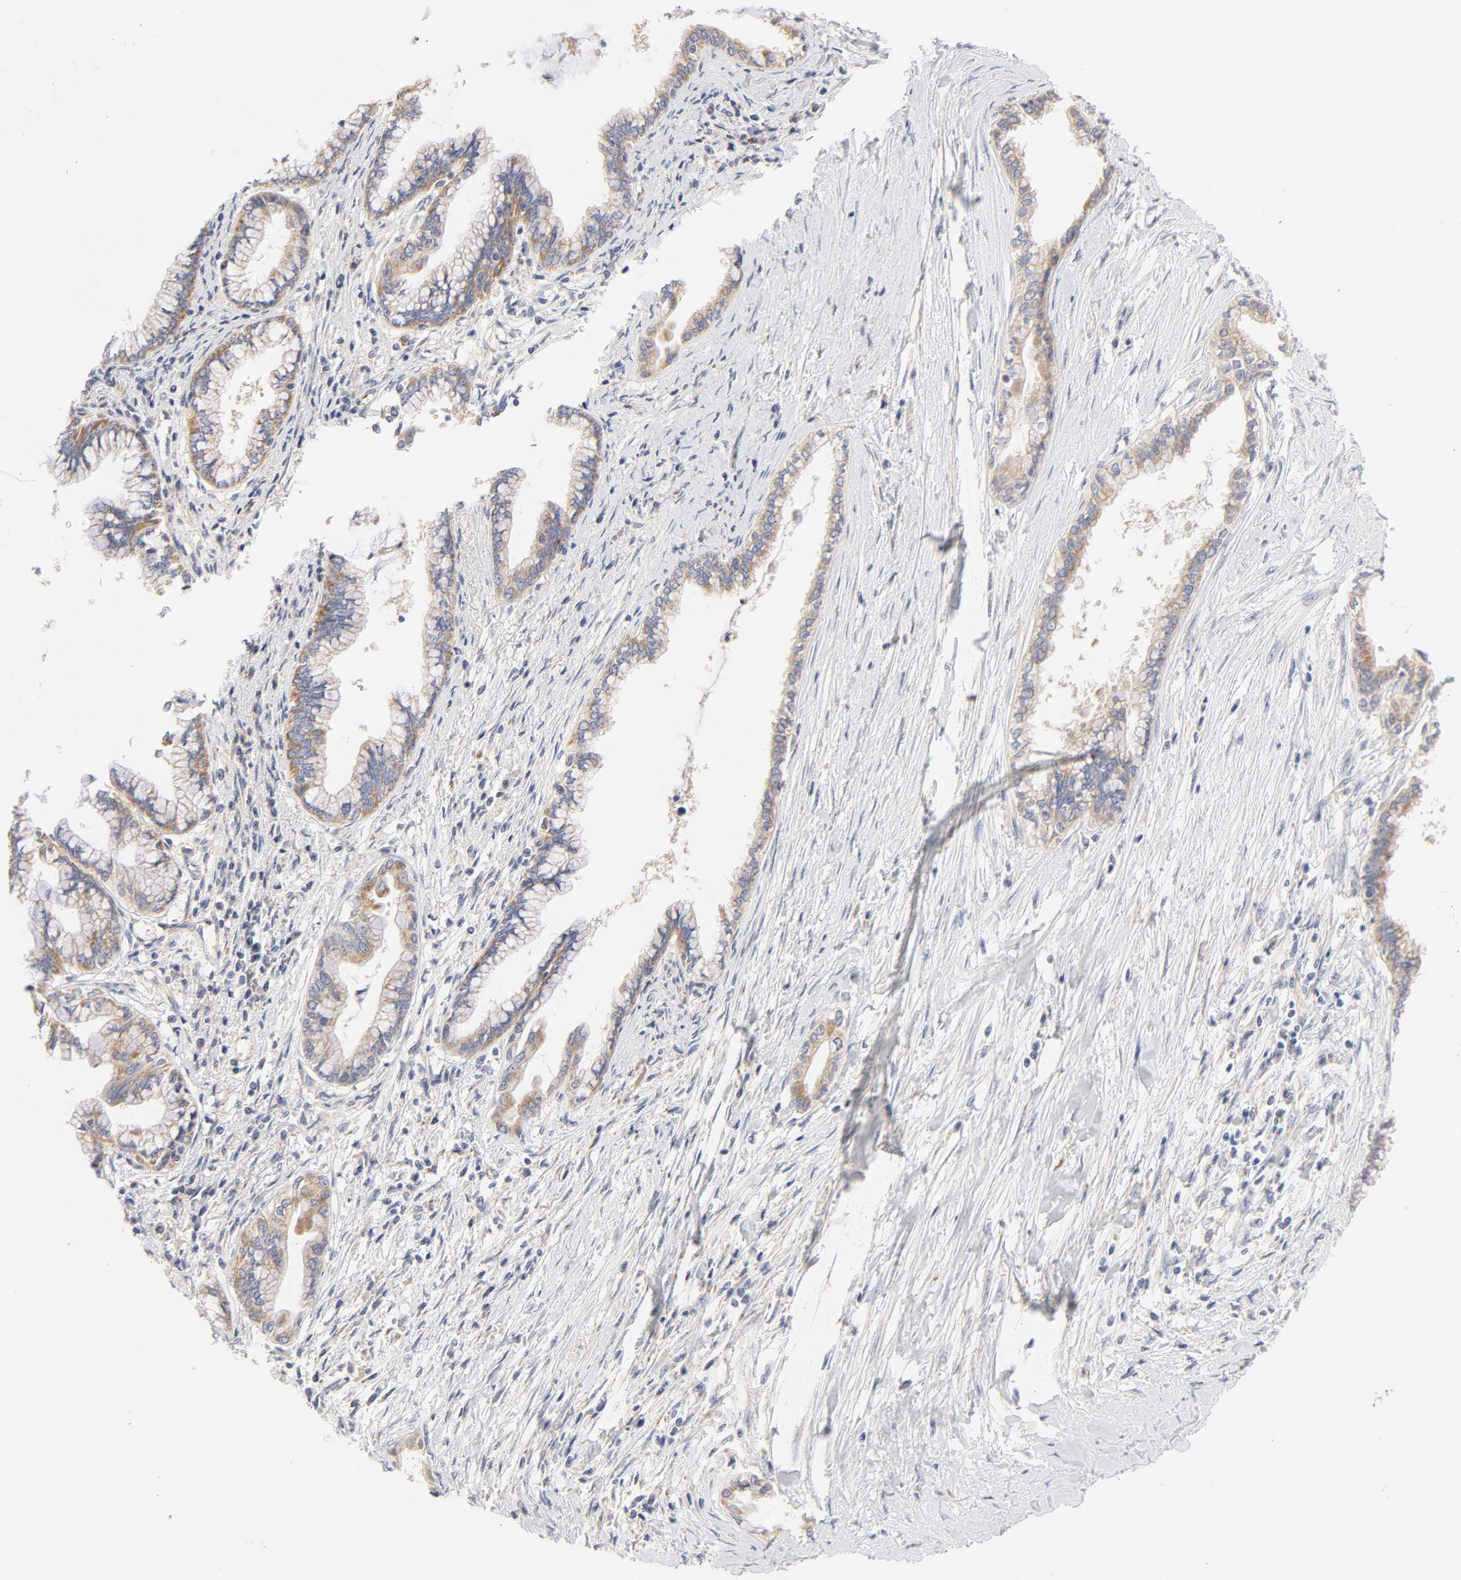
{"staining": {"intensity": "weak", "quantity": ">75%", "location": "cytoplasmic/membranous"}, "tissue": "pancreatic cancer", "cell_type": "Tumor cells", "image_type": "cancer", "snomed": [{"axis": "morphology", "description": "Adenocarcinoma, NOS"}, {"axis": "topography", "description": "Pancreas"}], "caption": "An immunohistochemistry (IHC) photomicrograph of neoplastic tissue is shown. Protein staining in brown highlights weak cytoplasmic/membranous positivity in pancreatic cancer within tumor cells. The protein is shown in brown color, while the nuclei are stained blue.", "gene": "MTERF2", "patient": {"sex": "female", "age": 64}}